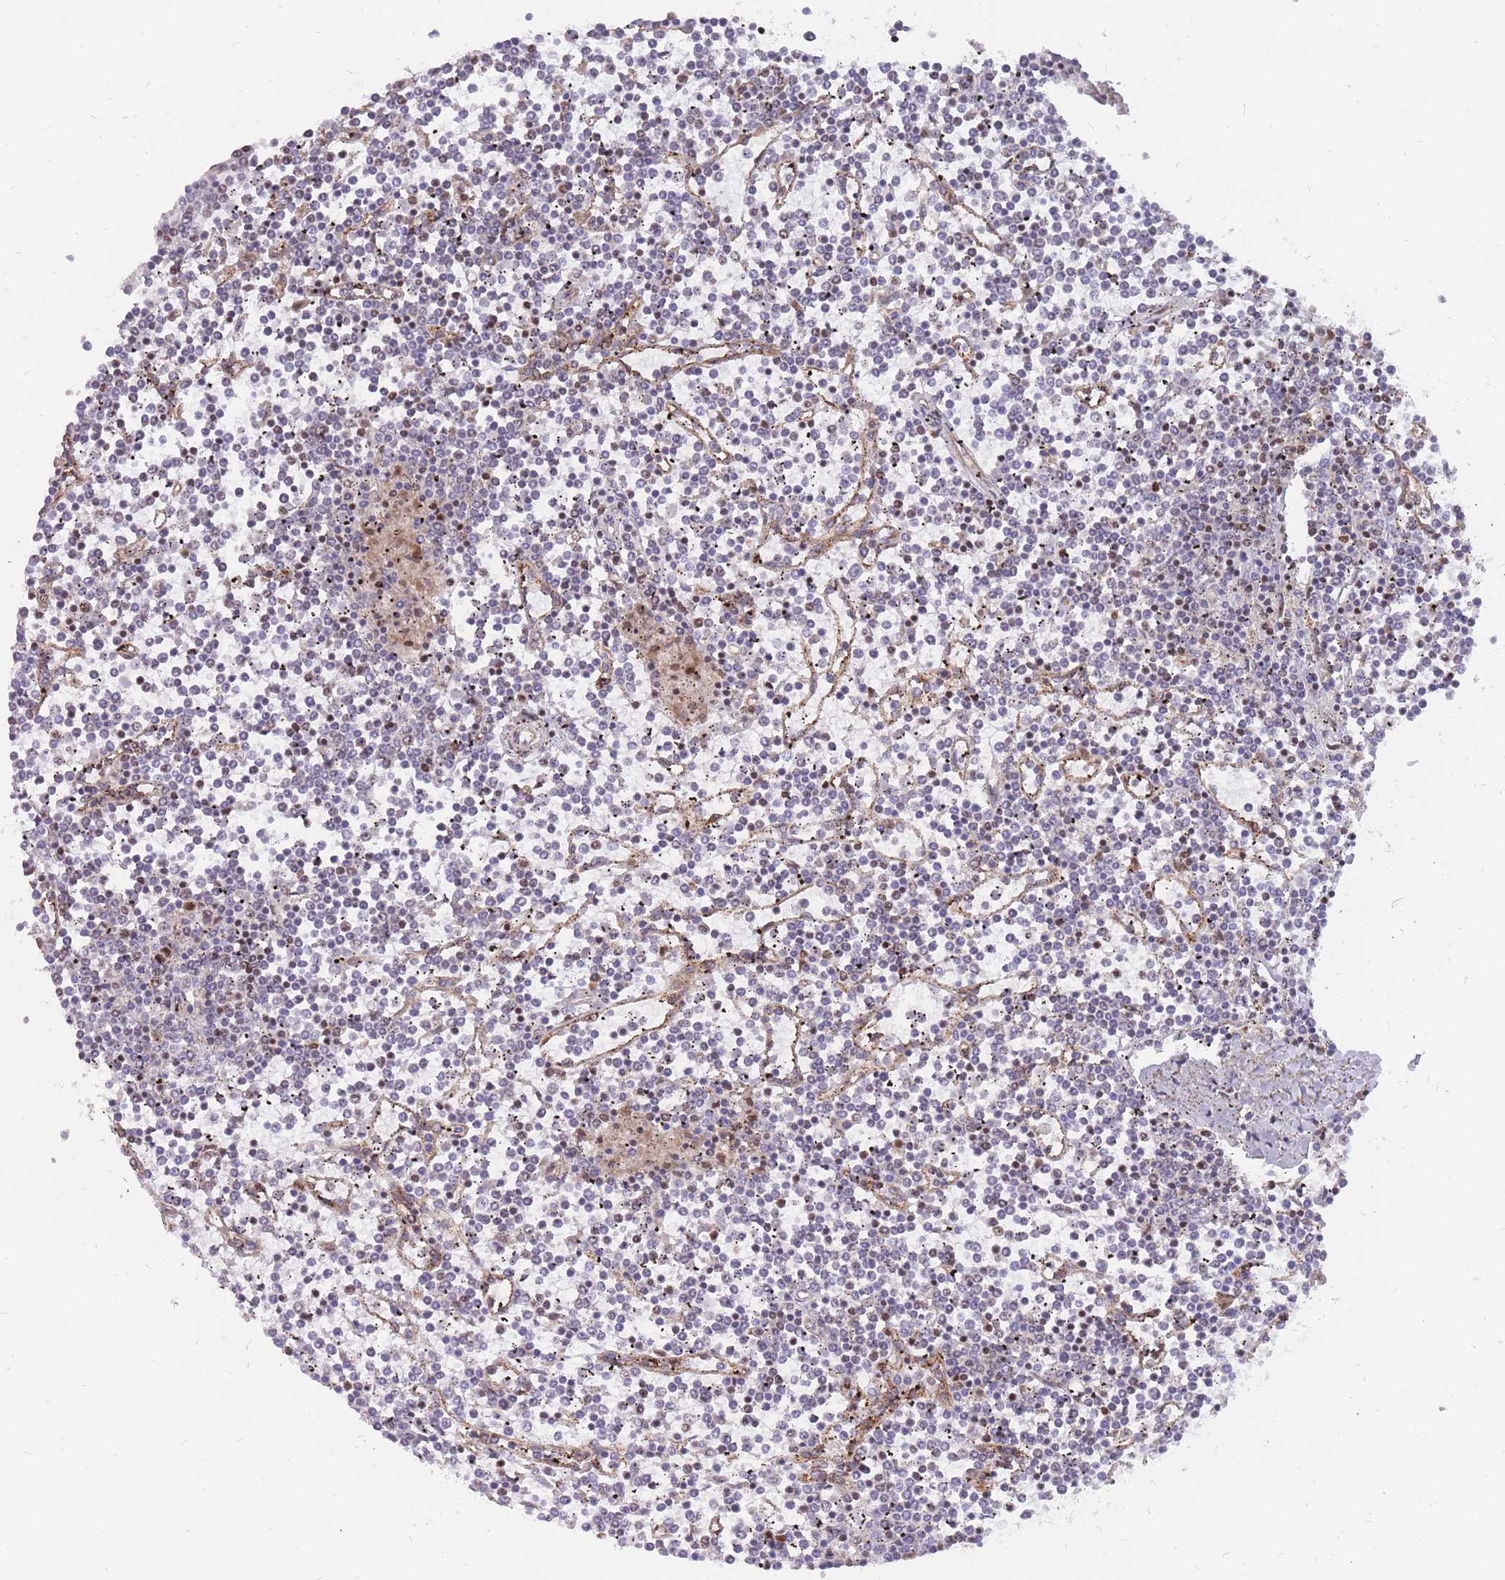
{"staining": {"intensity": "weak", "quantity": "<25%", "location": "nuclear"}, "tissue": "lymphoma", "cell_type": "Tumor cells", "image_type": "cancer", "snomed": [{"axis": "morphology", "description": "Malignant lymphoma, non-Hodgkin's type, Low grade"}, {"axis": "topography", "description": "Spleen"}], "caption": "This image is of lymphoma stained with immunohistochemistry to label a protein in brown with the nuclei are counter-stained blue. There is no staining in tumor cells.", "gene": "ERICH6B", "patient": {"sex": "female", "age": 19}}